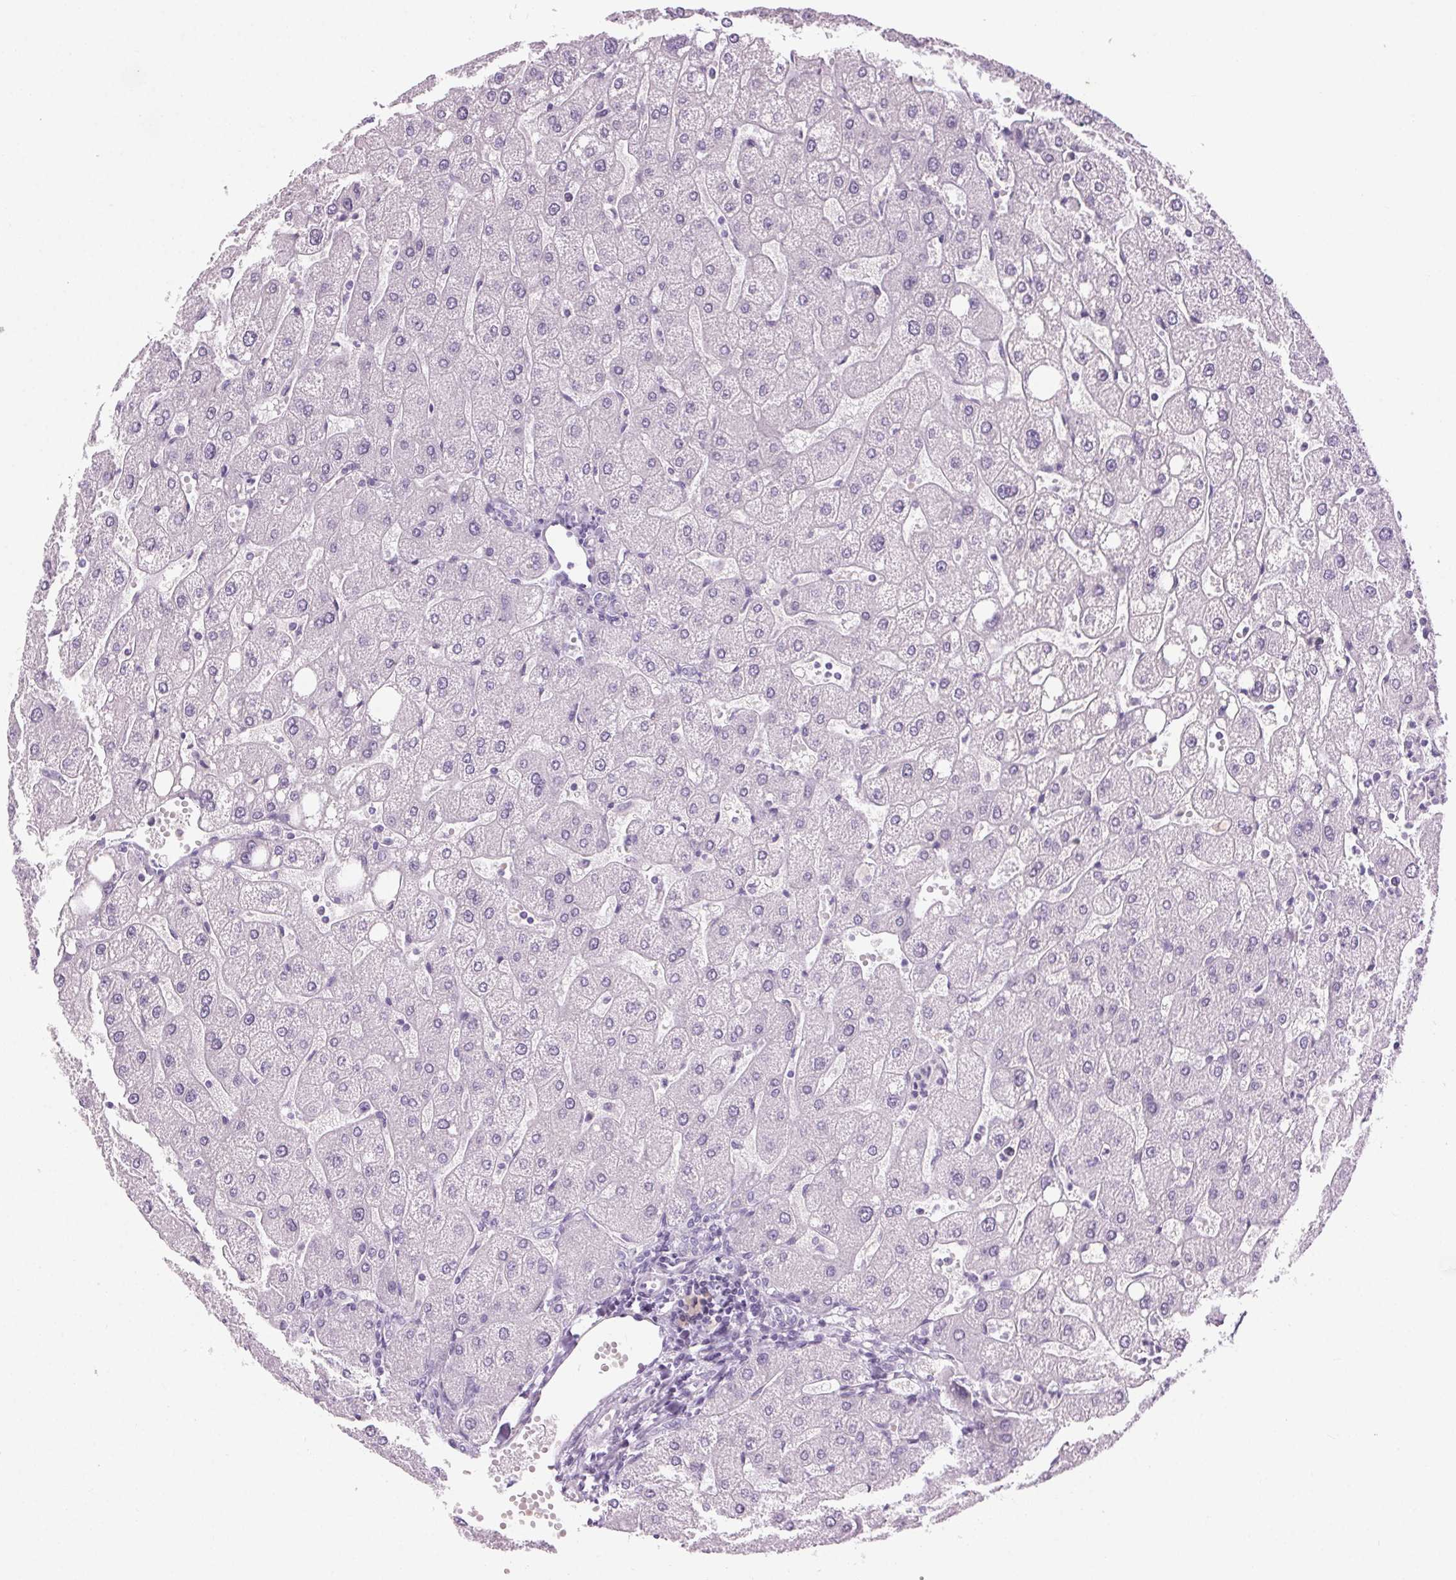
{"staining": {"intensity": "negative", "quantity": "none", "location": "none"}, "tissue": "liver", "cell_type": "Cholangiocytes", "image_type": "normal", "snomed": [{"axis": "morphology", "description": "Normal tissue, NOS"}, {"axis": "topography", "description": "Liver"}], "caption": "Protein analysis of normal liver reveals no significant positivity in cholangiocytes.", "gene": "LRP2", "patient": {"sex": "male", "age": 67}}